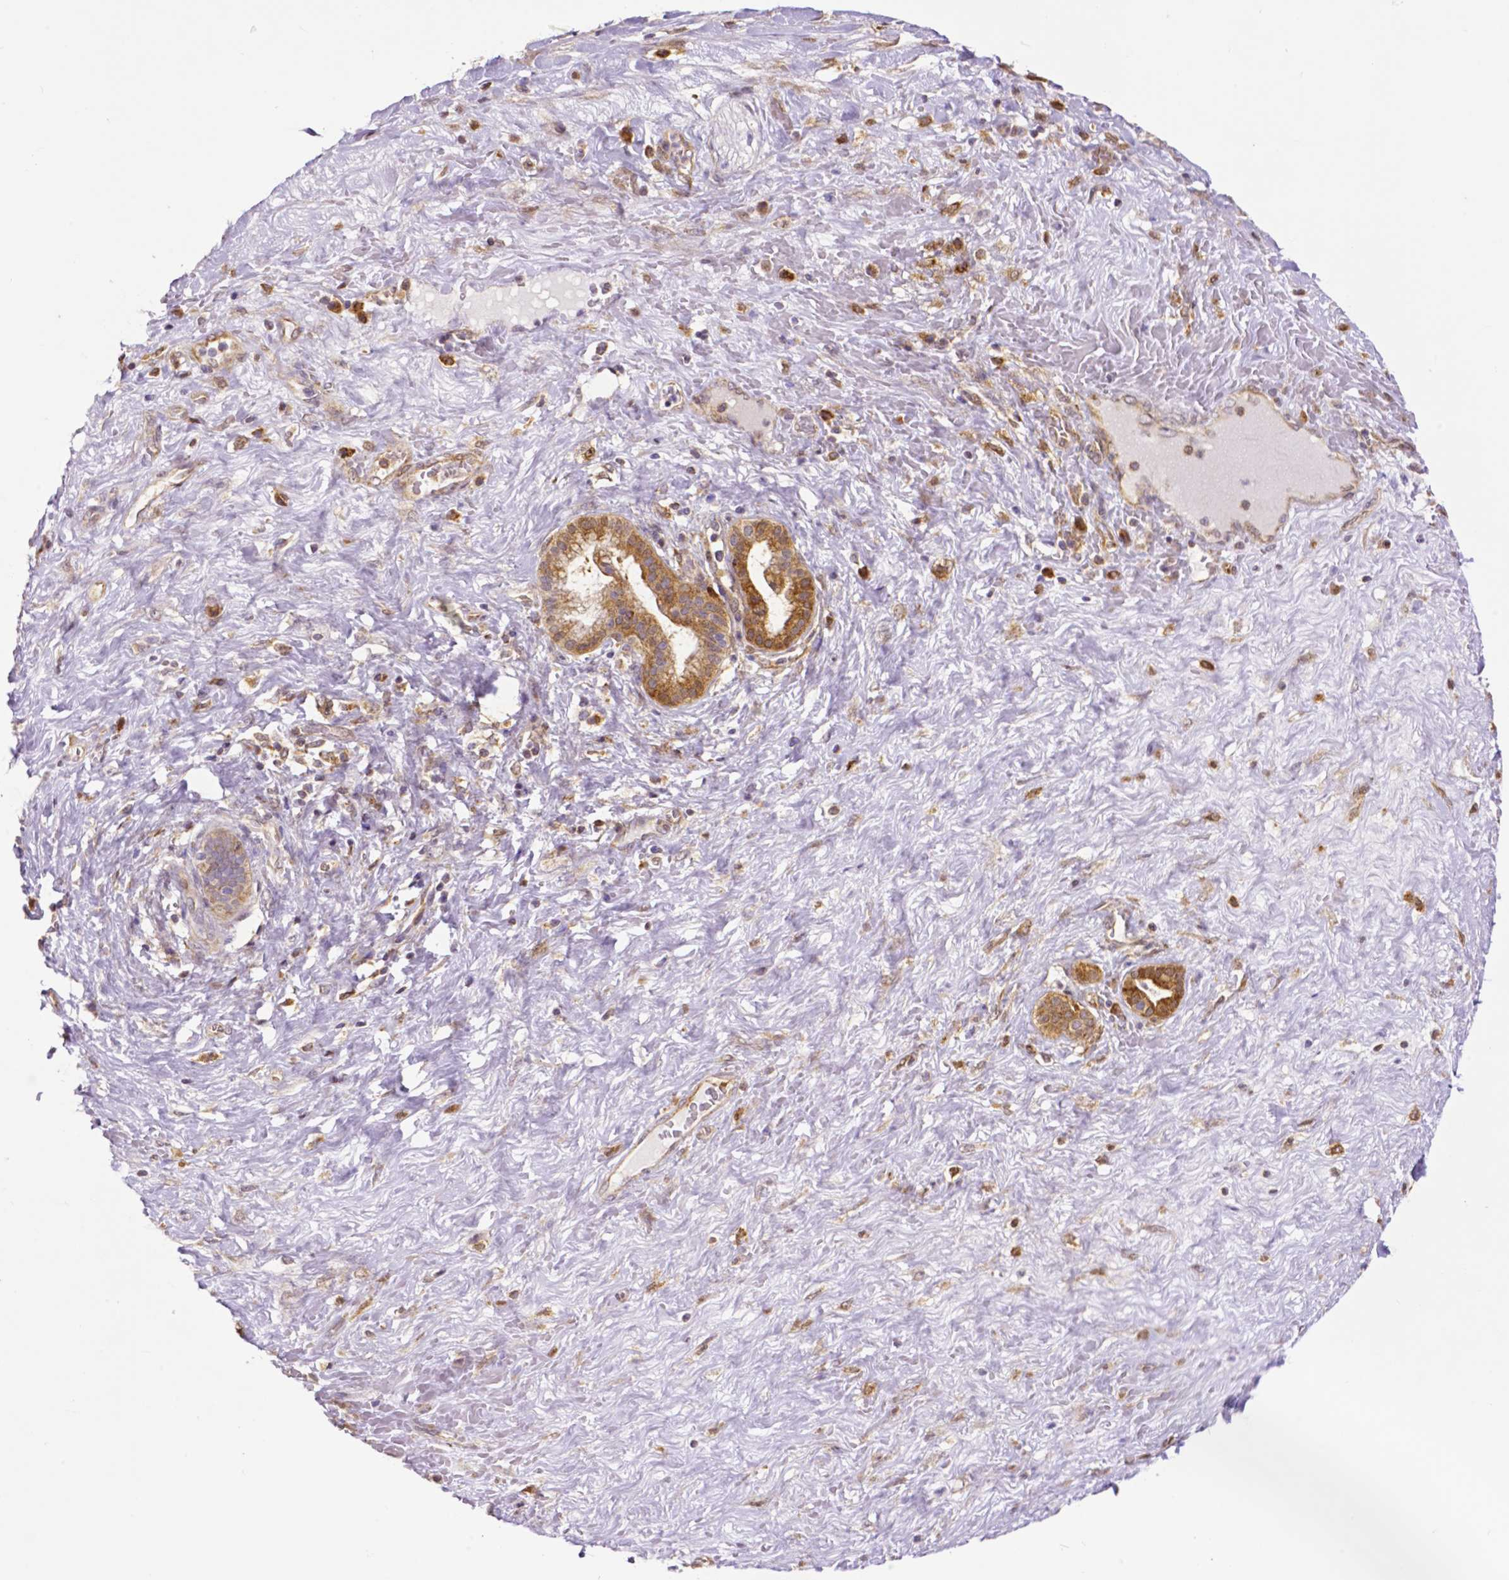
{"staining": {"intensity": "moderate", "quantity": ">75%", "location": "cytoplasmic/membranous"}, "tissue": "pancreatic cancer", "cell_type": "Tumor cells", "image_type": "cancer", "snomed": [{"axis": "morphology", "description": "Adenocarcinoma, NOS"}, {"axis": "topography", "description": "Pancreas"}], "caption": "Protein analysis of pancreatic cancer (adenocarcinoma) tissue reveals moderate cytoplasmic/membranous staining in approximately >75% of tumor cells. Immunohistochemistry stains the protein of interest in brown and the nuclei are stained blue.", "gene": "MCL1", "patient": {"sex": "male", "age": 44}}